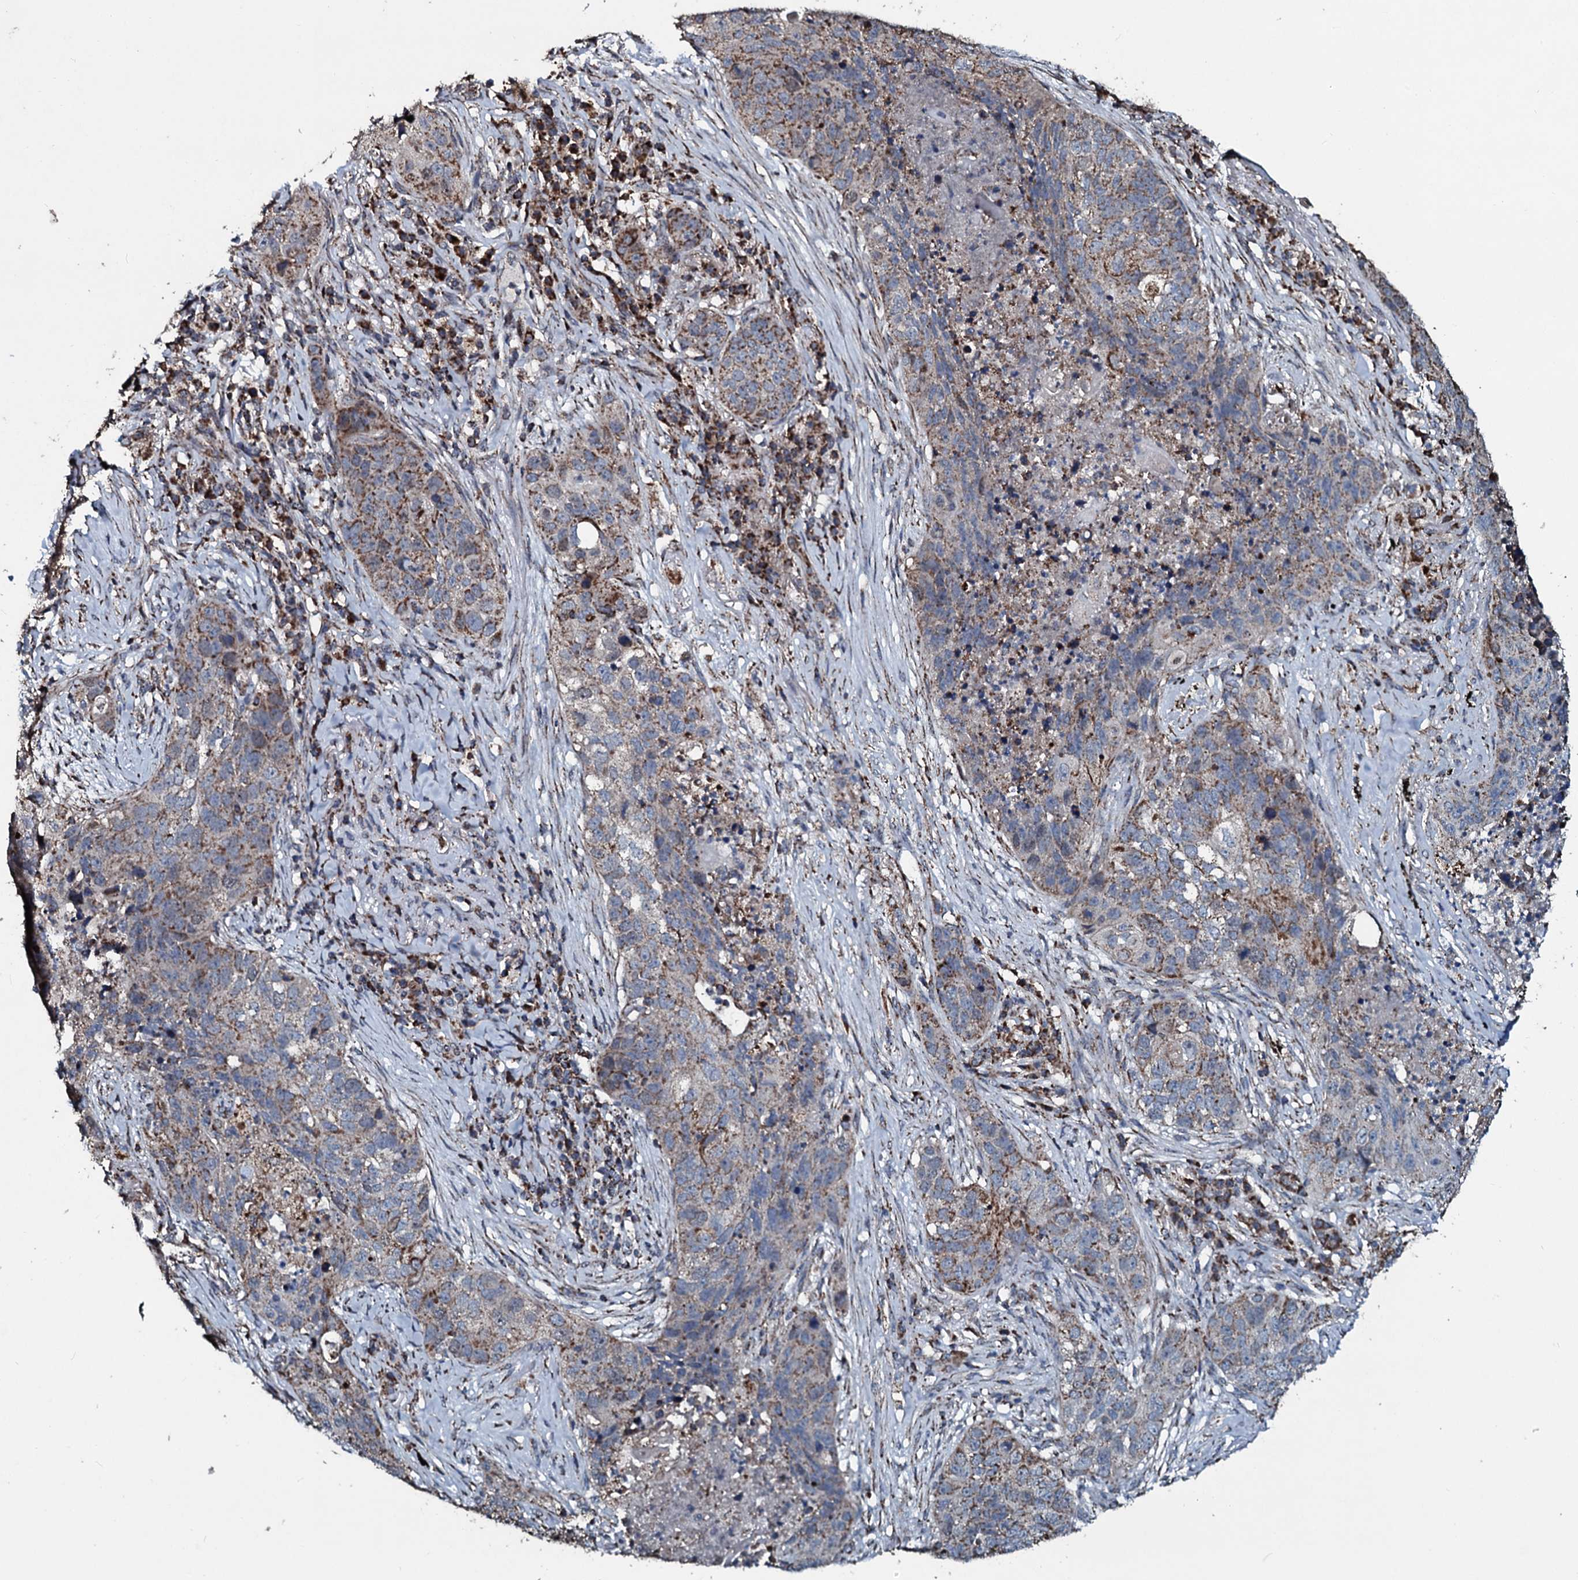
{"staining": {"intensity": "moderate", "quantity": "25%-75%", "location": "cytoplasmic/membranous"}, "tissue": "lung cancer", "cell_type": "Tumor cells", "image_type": "cancer", "snomed": [{"axis": "morphology", "description": "Squamous cell carcinoma, NOS"}, {"axis": "topography", "description": "Lung"}], "caption": "A histopathology image of lung cancer (squamous cell carcinoma) stained for a protein reveals moderate cytoplasmic/membranous brown staining in tumor cells.", "gene": "DYNC2I2", "patient": {"sex": "female", "age": 63}}